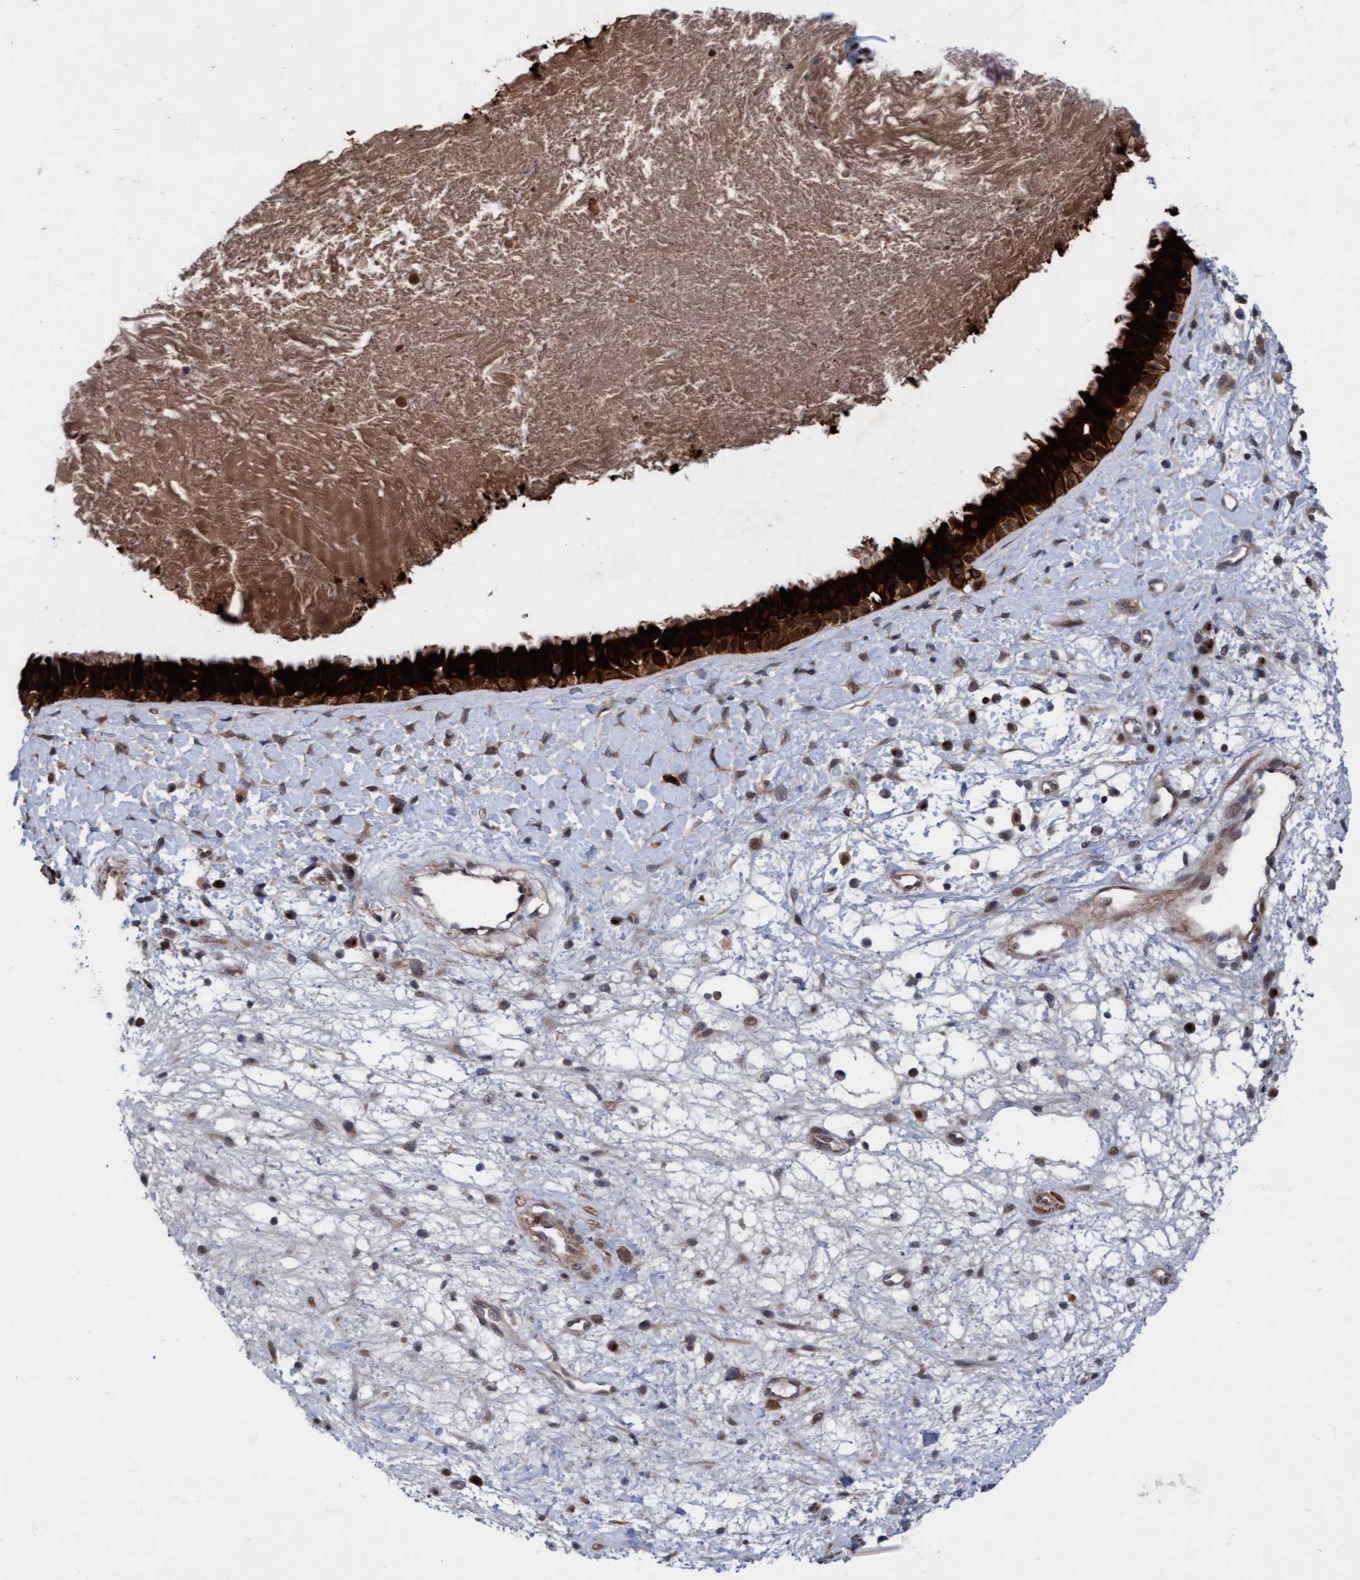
{"staining": {"intensity": "strong", "quantity": ">75%", "location": "cytoplasmic/membranous,nuclear"}, "tissue": "nasopharynx", "cell_type": "Respiratory epithelial cells", "image_type": "normal", "snomed": [{"axis": "morphology", "description": "Normal tissue, NOS"}, {"axis": "topography", "description": "Nasopharynx"}], "caption": "Respiratory epithelial cells reveal high levels of strong cytoplasmic/membranous,nuclear expression in approximately >75% of cells in normal human nasopharynx.", "gene": "RAP1GAP2", "patient": {"sex": "male", "age": 22}}